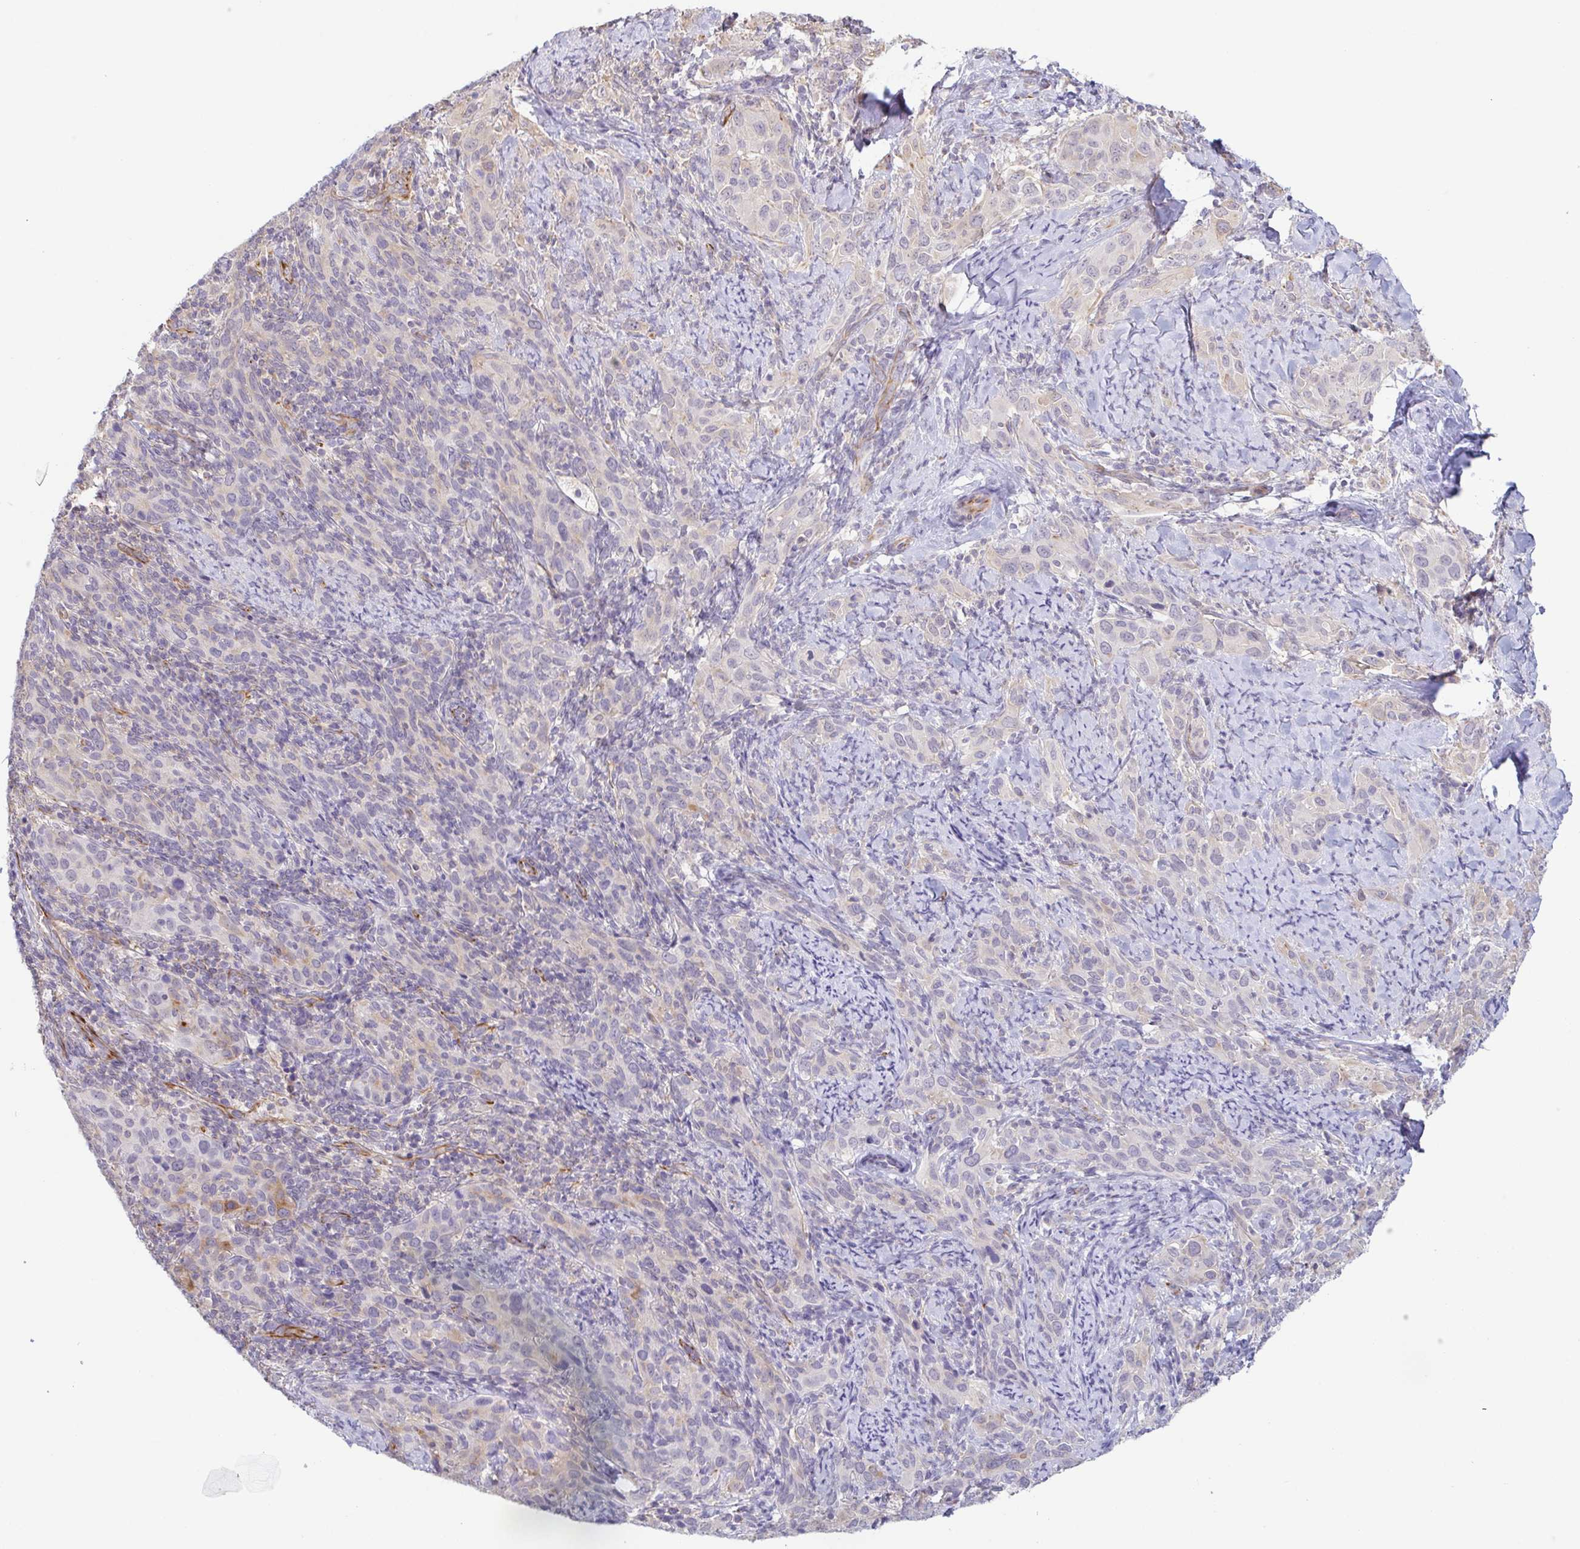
{"staining": {"intensity": "negative", "quantity": "none", "location": "none"}, "tissue": "cervical cancer", "cell_type": "Tumor cells", "image_type": "cancer", "snomed": [{"axis": "morphology", "description": "Squamous cell carcinoma, NOS"}, {"axis": "topography", "description": "Cervix"}], "caption": "A micrograph of human cervical cancer is negative for staining in tumor cells.", "gene": "COL17A1", "patient": {"sex": "female", "age": 51}}